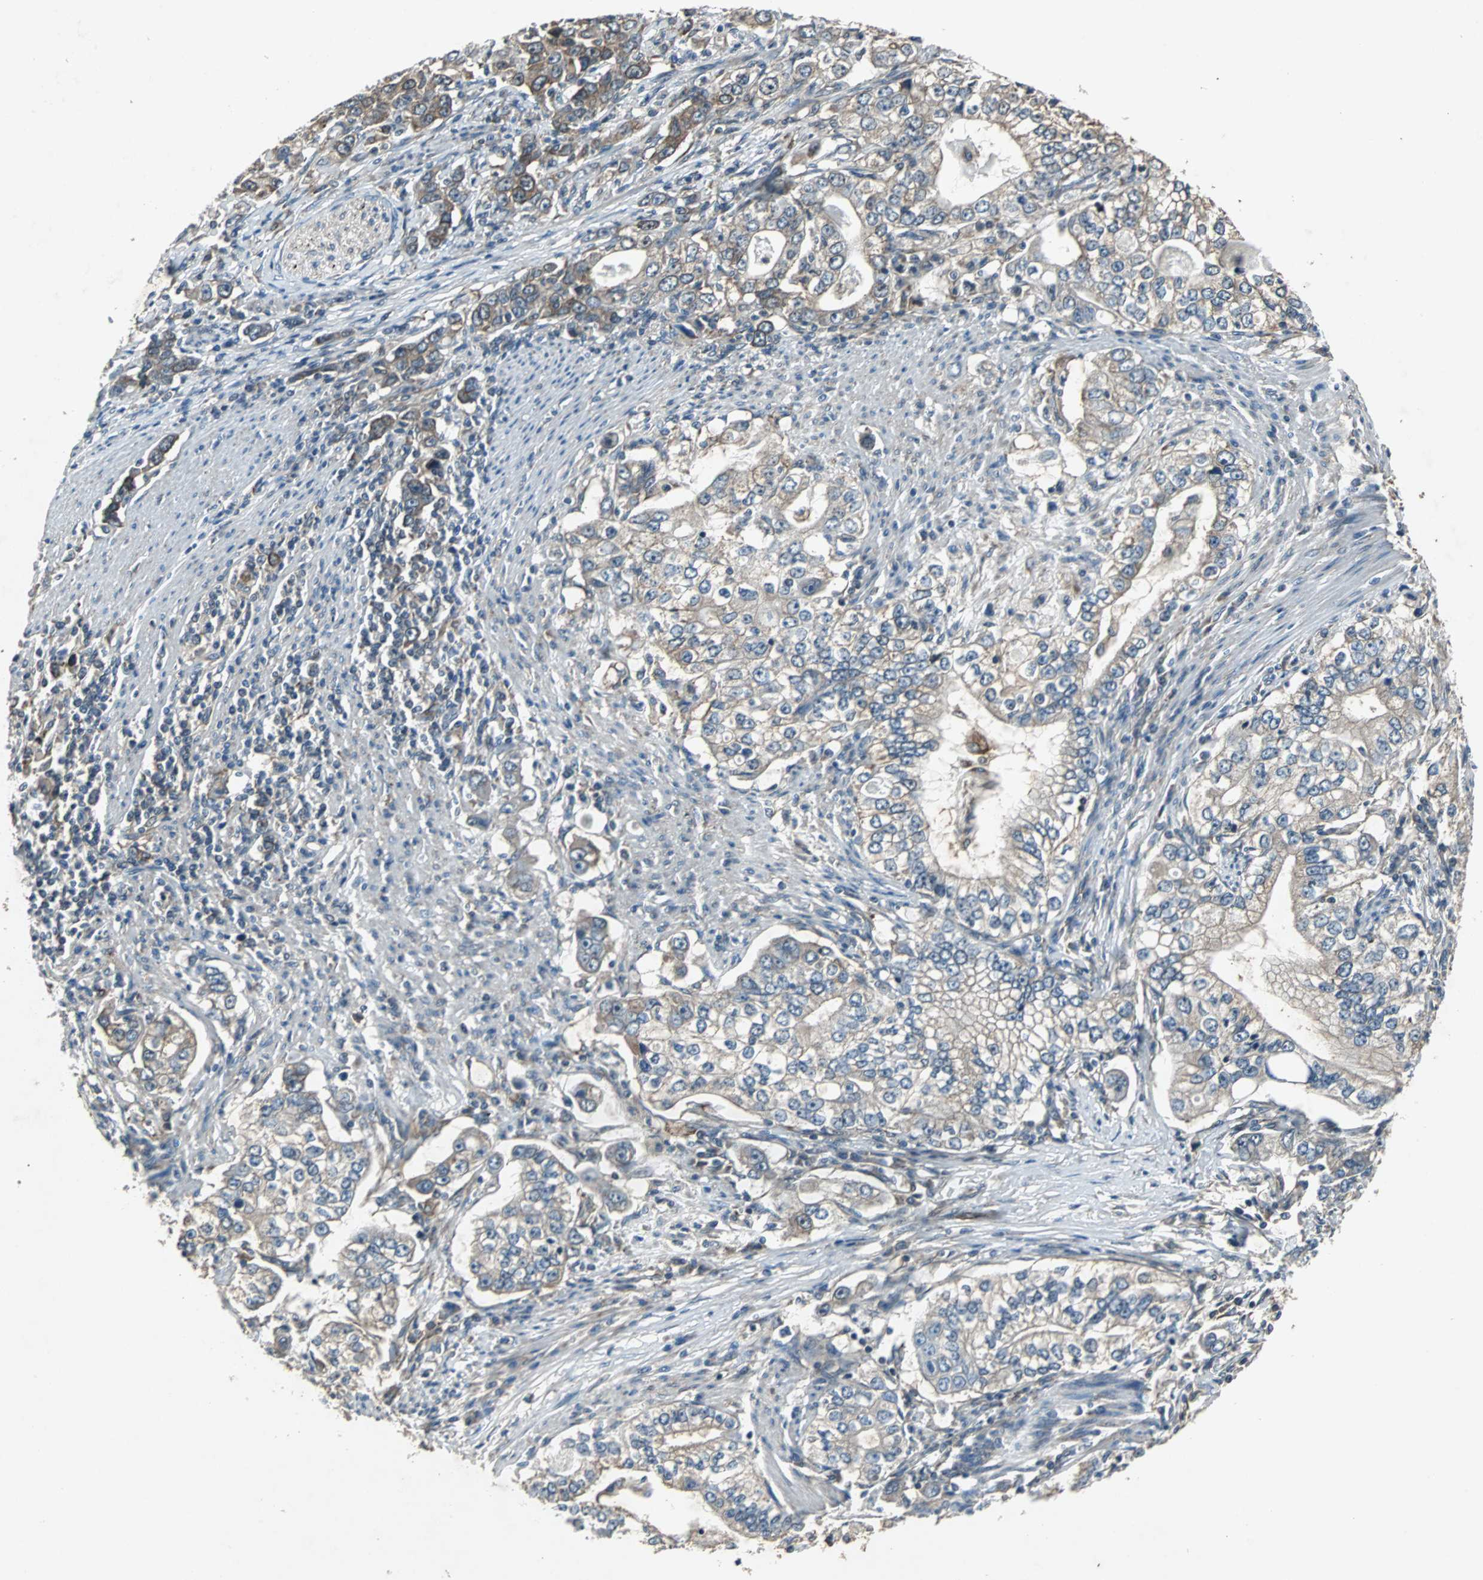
{"staining": {"intensity": "moderate", "quantity": "25%-75%", "location": "cytoplasmic/membranous"}, "tissue": "stomach cancer", "cell_type": "Tumor cells", "image_type": "cancer", "snomed": [{"axis": "morphology", "description": "Adenocarcinoma, NOS"}, {"axis": "topography", "description": "Stomach, lower"}], "caption": "A high-resolution histopathology image shows immunohistochemistry (IHC) staining of adenocarcinoma (stomach), which displays moderate cytoplasmic/membranous staining in about 25%-75% of tumor cells. Immunohistochemistry (ihc) stains the protein of interest in brown and the nuclei are stained blue.", "gene": "SOS1", "patient": {"sex": "female", "age": 72}}